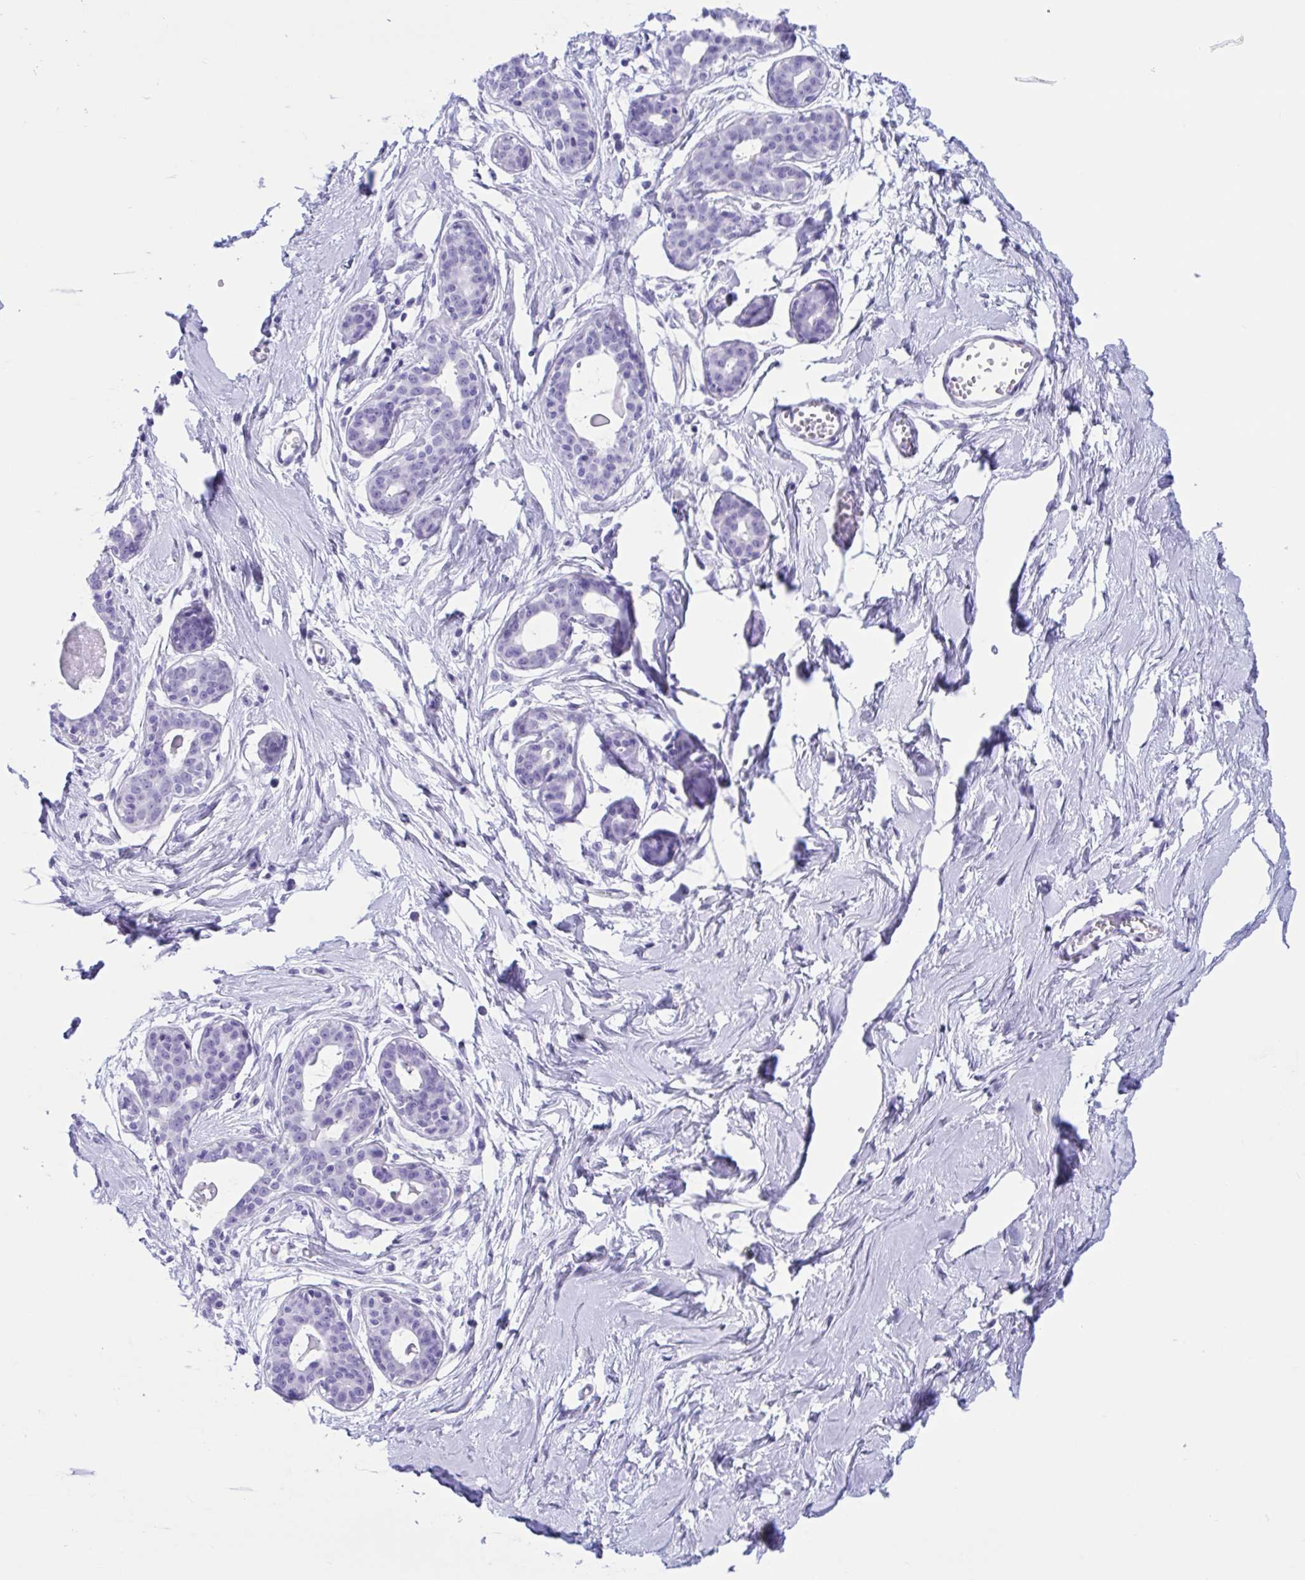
{"staining": {"intensity": "negative", "quantity": "none", "location": "none"}, "tissue": "breast", "cell_type": "Adipocytes", "image_type": "normal", "snomed": [{"axis": "morphology", "description": "Normal tissue, NOS"}, {"axis": "topography", "description": "Breast"}], "caption": "Adipocytes are negative for protein expression in normal human breast. The staining is performed using DAB (3,3'-diaminobenzidine) brown chromogen with nuclei counter-stained in using hematoxylin.", "gene": "TMEM35A", "patient": {"sex": "female", "age": 45}}